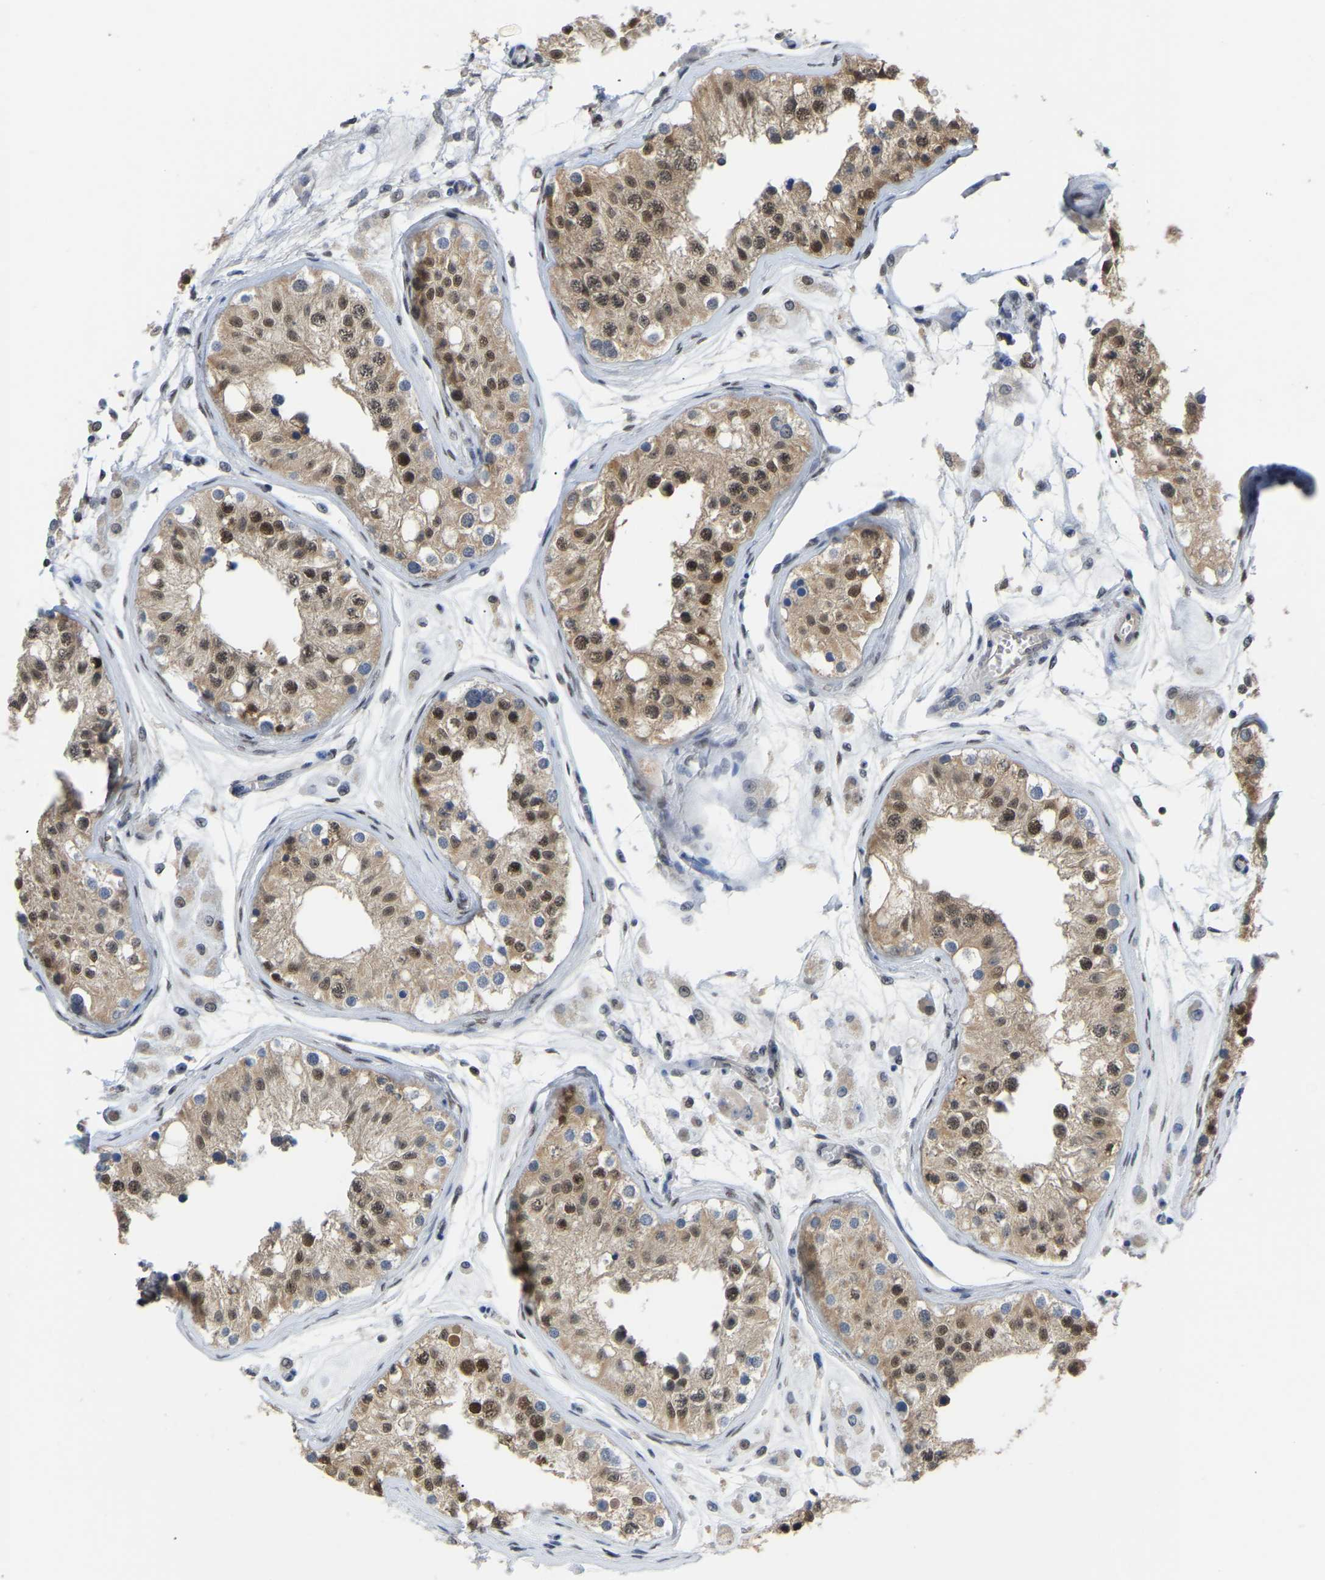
{"staining": {"intensity": "strong", "quantity": "25%-75%", "location": "cytoplasmic/membranous,nuclear"}, "tissue": "testis", "cell_type": "Cells in seminiferous ducts", "image_type": "normal", "snomed": [{"axis": "morphology", "description": "Normal tissue, NOS"}, {"axis": "morphology", "description": "Adenocarcinoma, metastatic, NOS"}, {"axis": "topography", "description": "Testis"}], "caption": "A high-resolution photomicrograph shows immunohistochemistry staining of normal testis, which shows strong cytoplasmic/membranous,nuclear expression in about 25%-75% of cells in seminiferous ducts.", "gene": "KLRG2", "patient": {"sex": "male", "age": 26}}